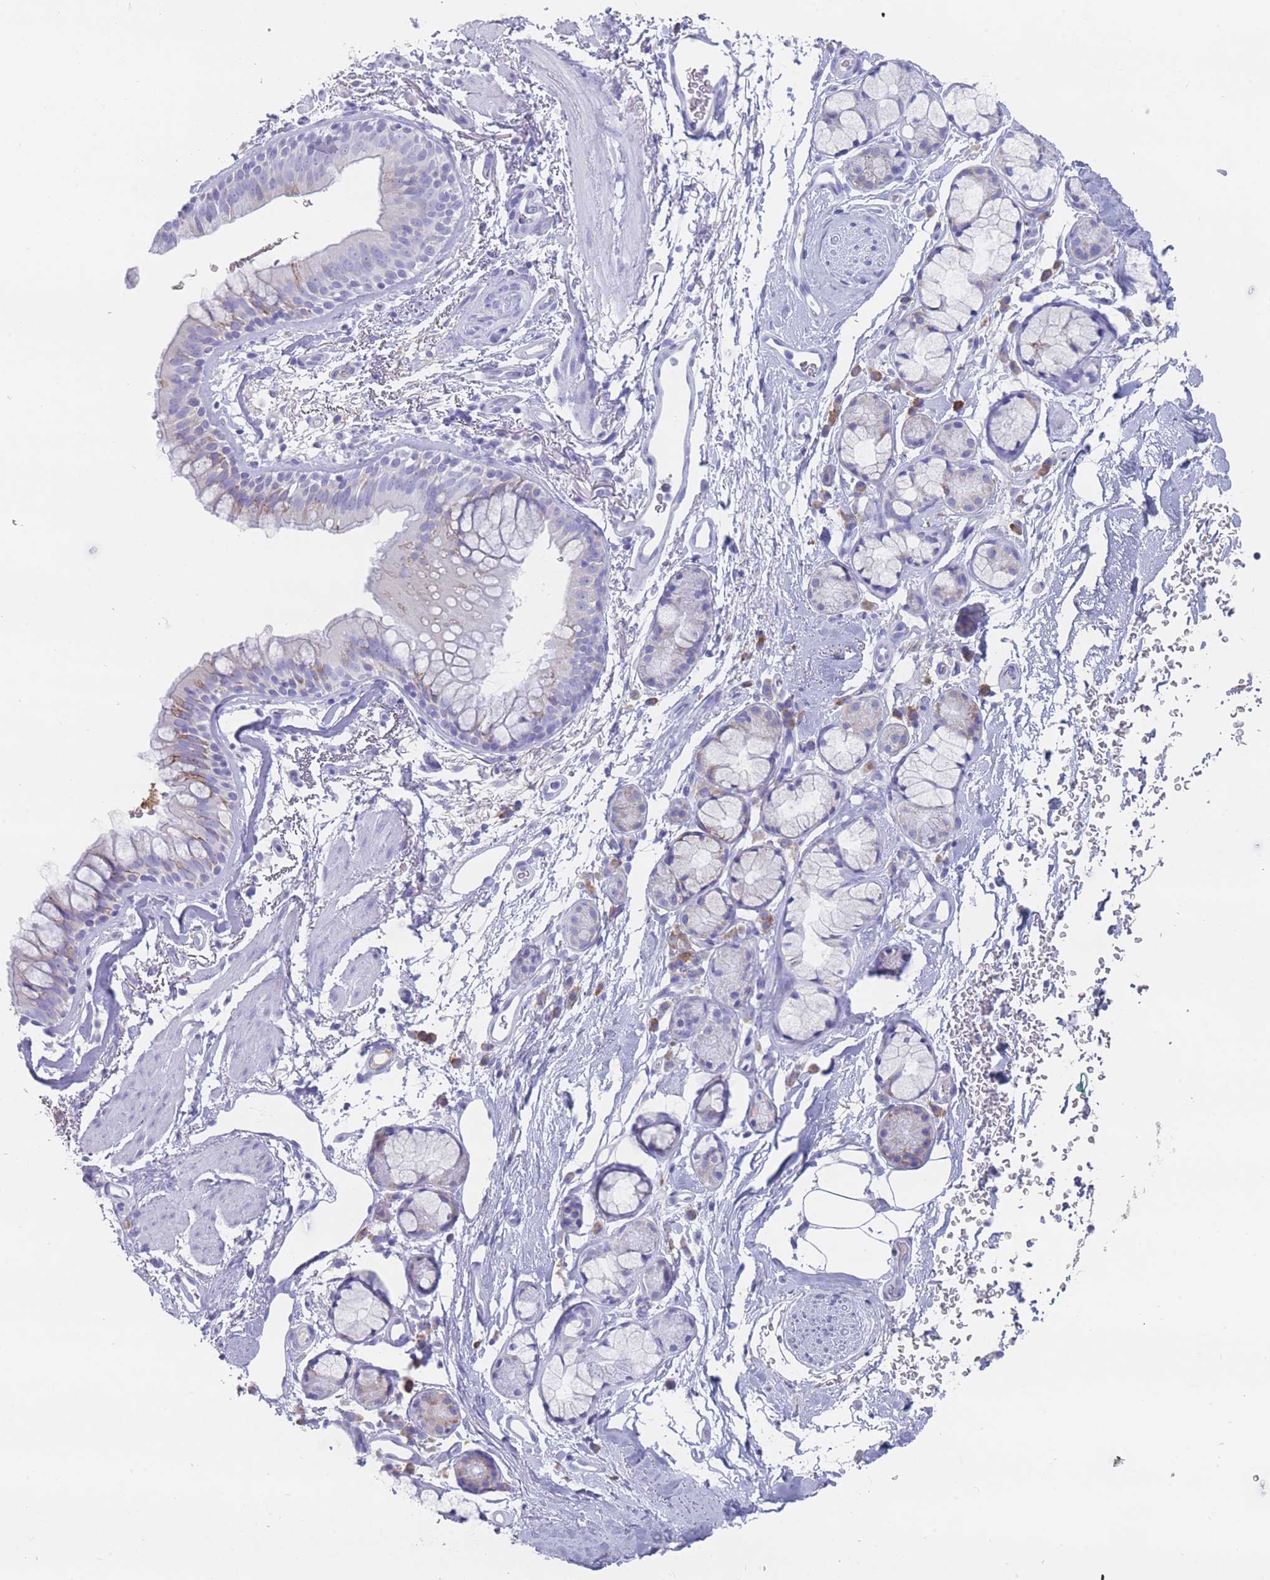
{"staining": {"intensity": "negative", "quantity": "none", "location": "none"}, "tissue": "adipose tissue", "cell_type": "Adipocytes", "image_type": "normal", "snomed": [{"axis": "morphology", "description": "Normal tissue, NOS"}, {"axis": "topography", "description": "Cartilage tissue"}, {"axis": "topography", "description": "Bronchus"}], "caption": "A high-resolution photomicrograph shows immunohistochemistry (IHC) staining of unremarkable adipose tissue, which displays no significant positivity in adipocytes. (DAB IHC with hematoxylin counter stain).", "gene": "ST8SIA5", "patient": {"sex": "female", "age": 72}}